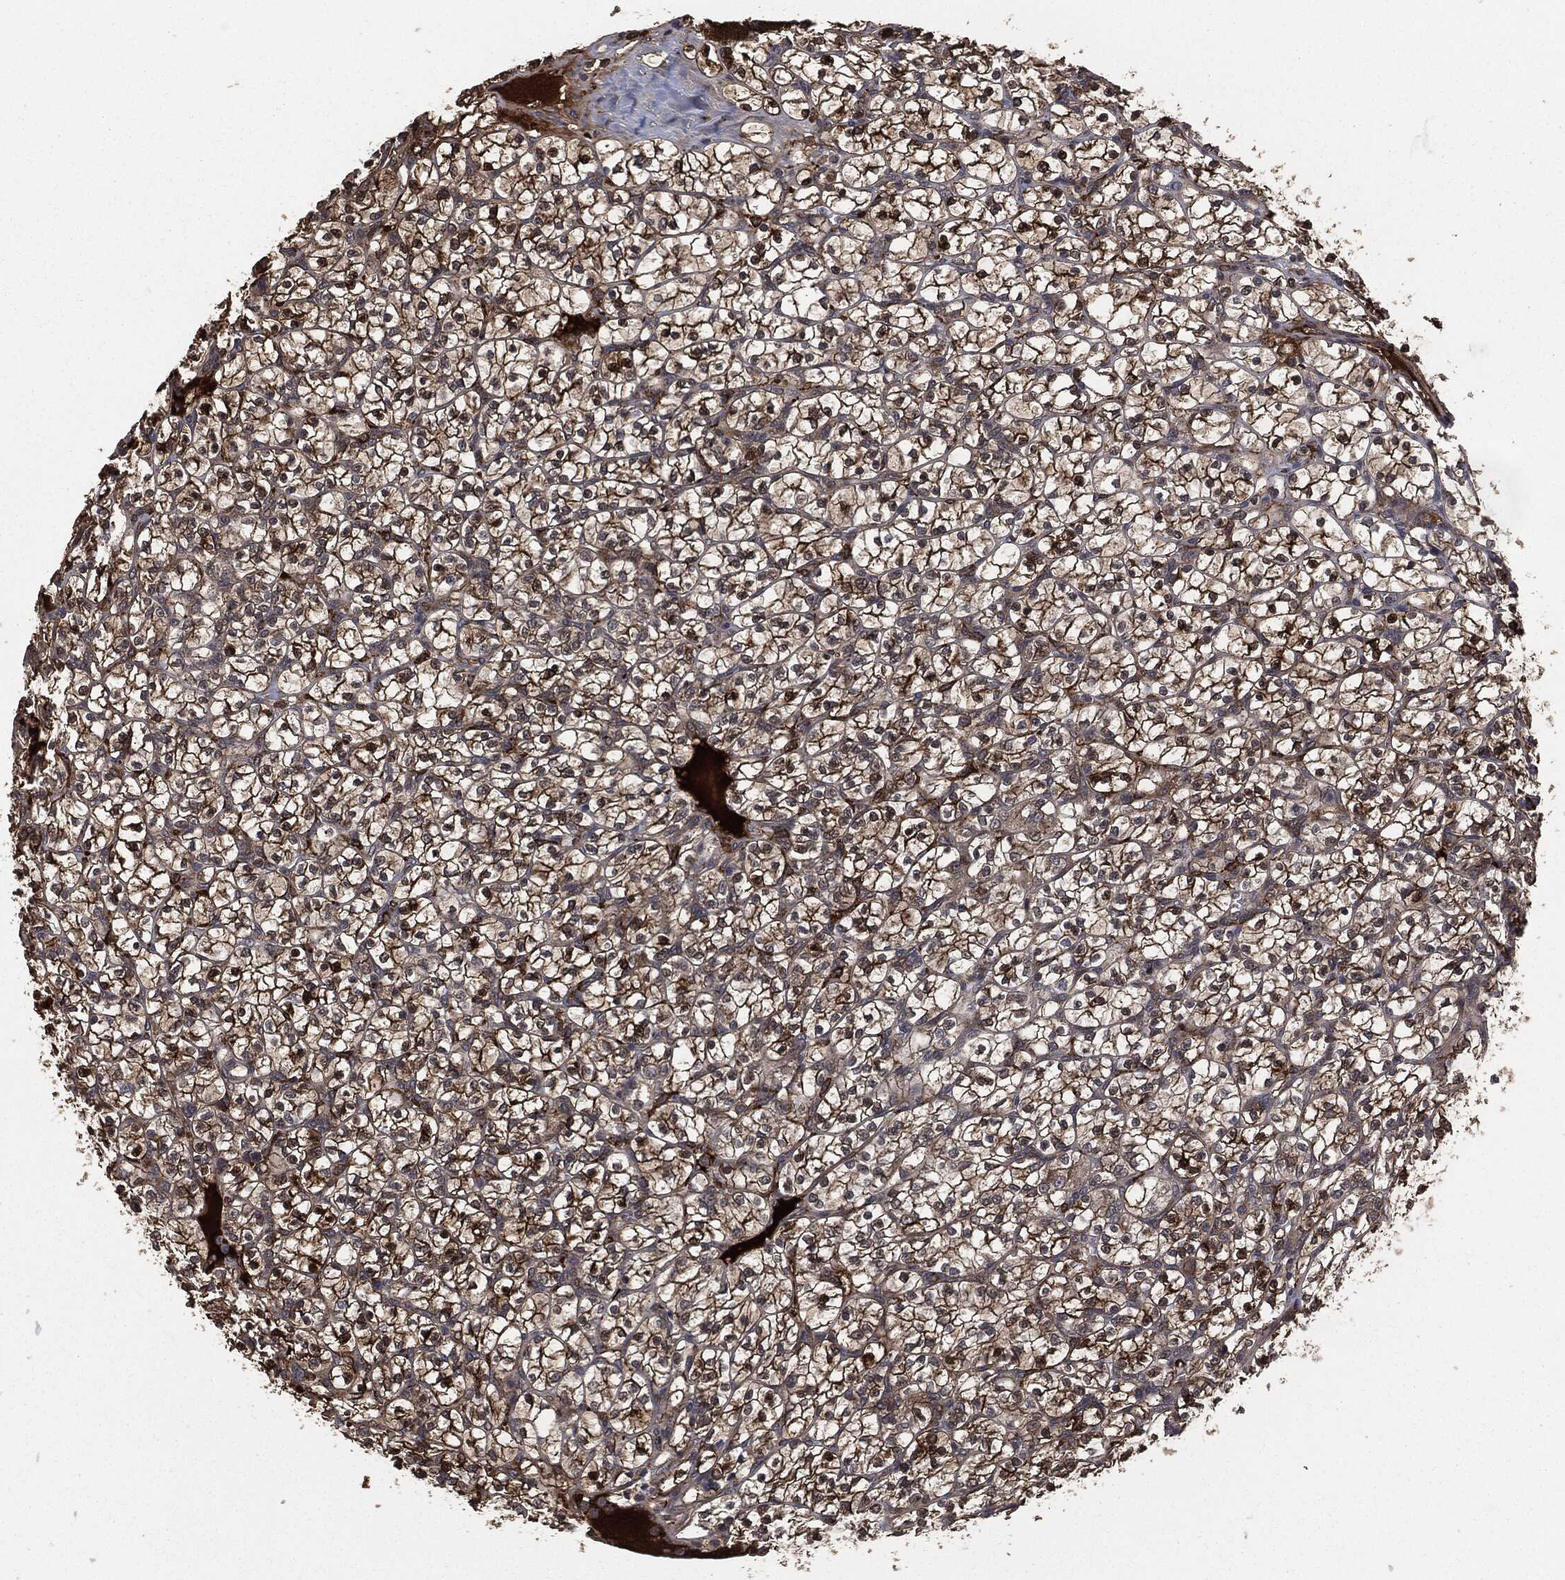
{"staining": {"intensity": "moderate", "quantity": ">75%", "location": "cytoplasmic/membranous"}, "tissue": "renal cancer", "cell_type": "Tumor cells", "image_type": "cancer", "snomed": [{"axis": "morphology", "description": "Adenocarcinoma, NOS"}, {"axis": "topography", "description": "Kidney"}], "caption": "This is a micrograph of IHC staining of renal cancer (adenocarcinoma), which shows moderate positivity in the cytoplasmic/membranous of tumor cells.", "gene": "CRABP2", "patient": {"sex": "female", "age": 89}}